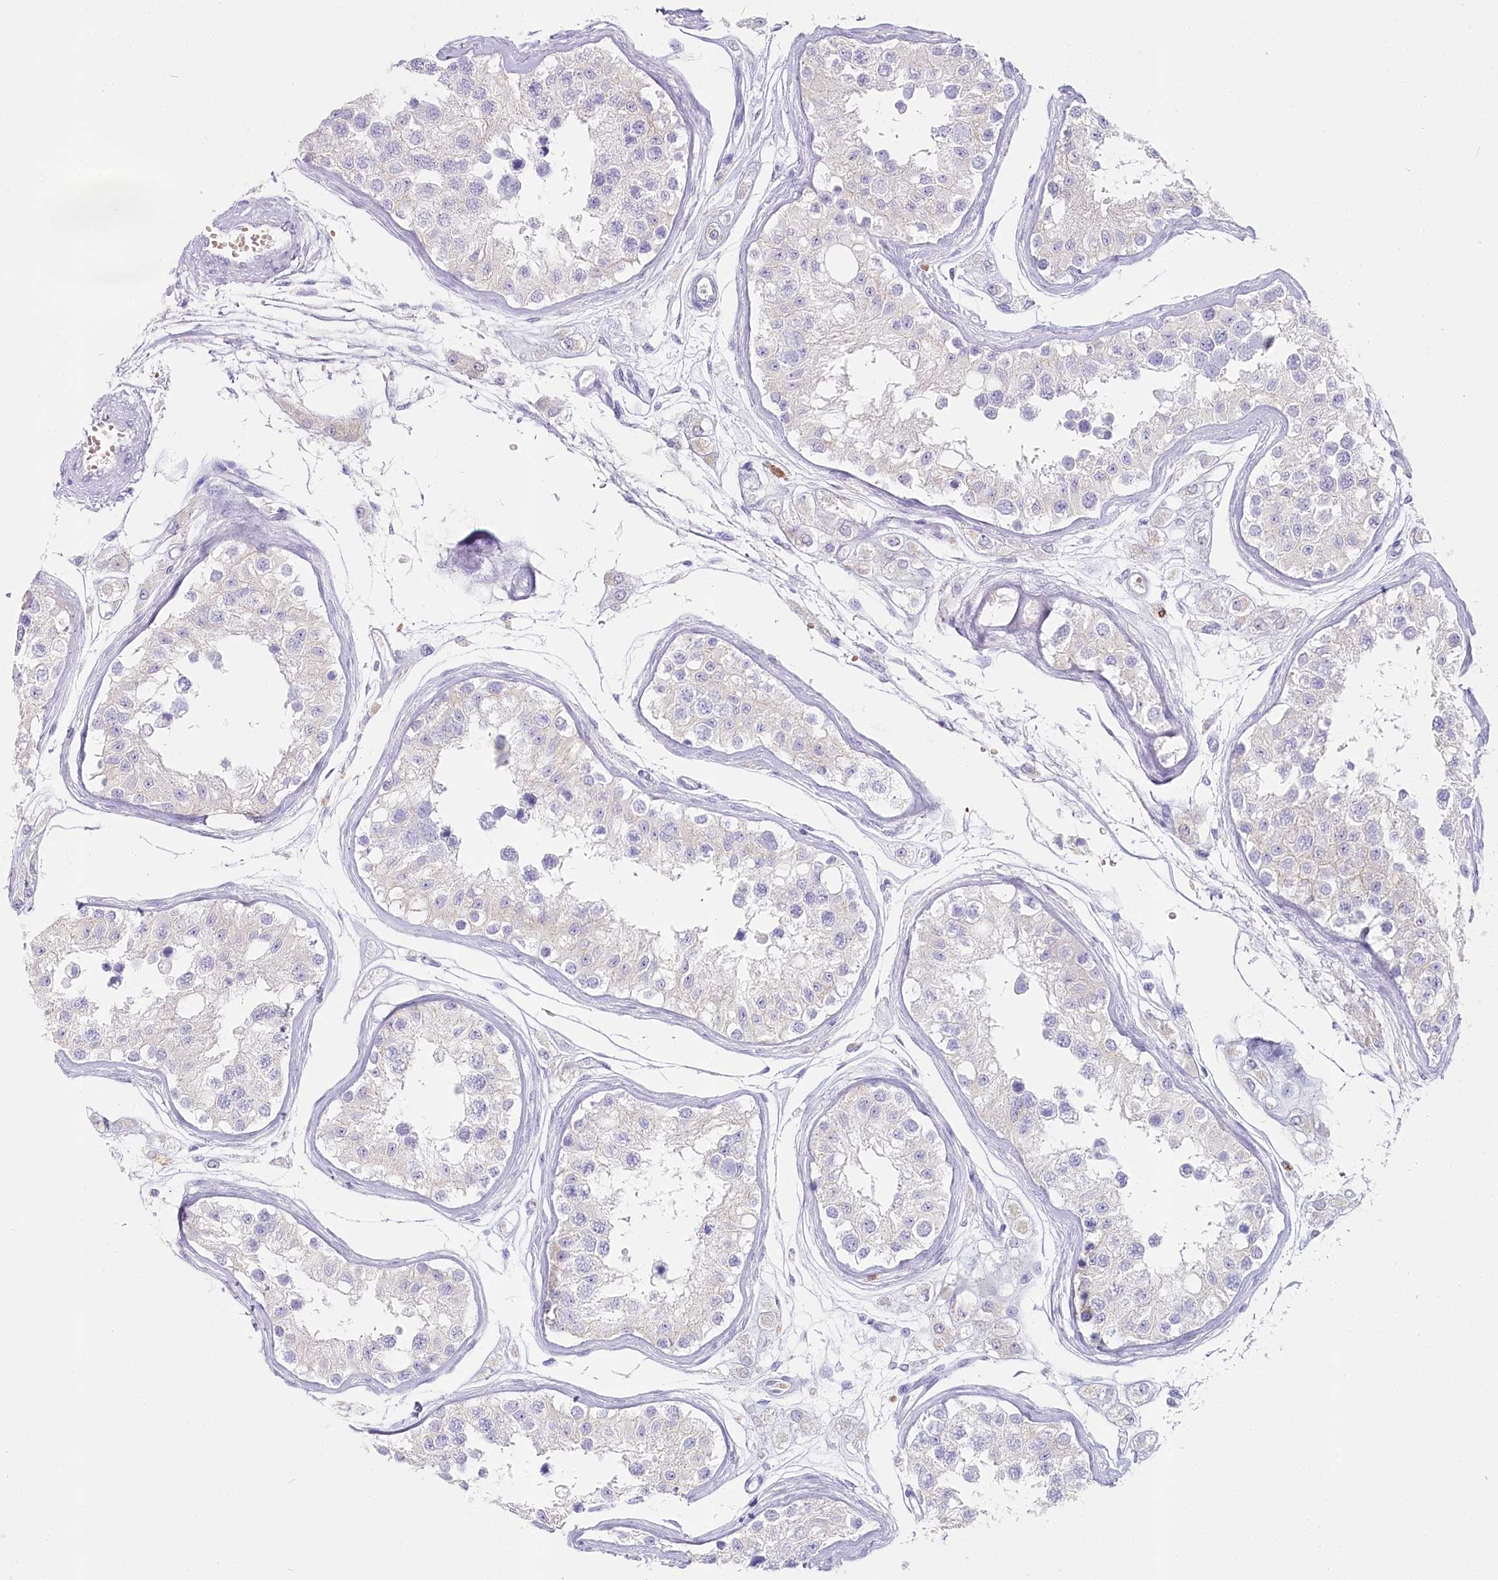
{"staining": {"intensity": "weak", "quantity": "<25%", "location": "cytoplasmic/membranous"}, "tissue": "testis", "cell_type": "Cells in seminiferous ducts", "image_type": "normal", "snomed": [{"axis": "morphology", "description": "Normal tissue, NOS"}, {"axis": "morphology", "description": "Adenocarcinoma, metastatic, NOS"}, {"axis": "topography", "description": "Testis"}], "caption": "Immunohistochemistry (IHC) of benign human testis reveals no positivity in cells in seminiferous ducts. (Immunohistochemistry (IHC), brightfield microscopy, high magnification).", "gene": "IFIT5", "patient": {"sex": "male", "age": 26}}